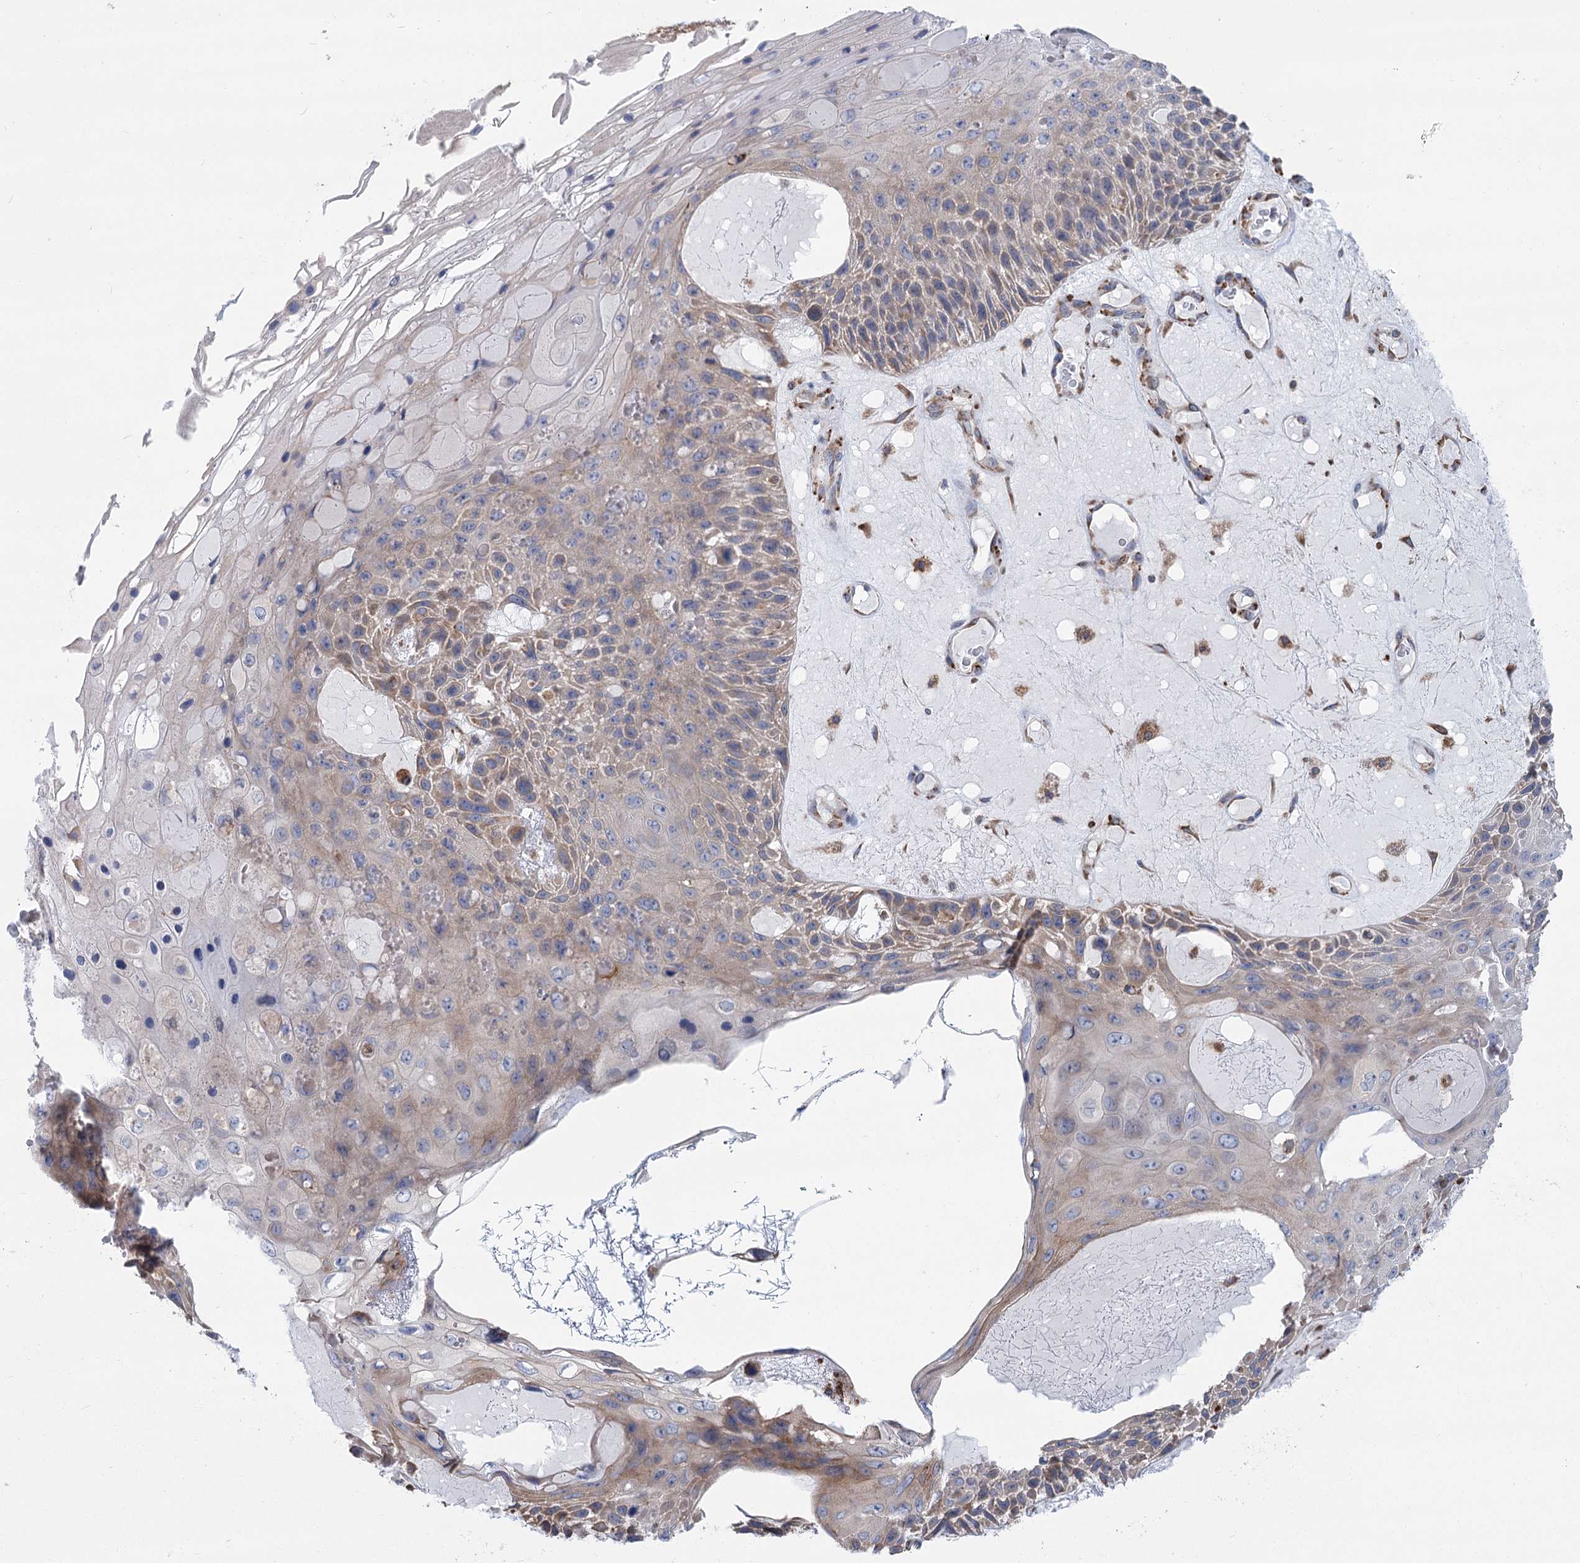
{"staining": {"intensity": "weak", "quantity": "25%-75%", "location": "cytoplasmic/membranous"}, "tissue": "skin cancer", "cell_type": "Tumor cells", "image_type": "cancer", "snomed": [{"axis": "morphology", "description": "Squamous cell carcinoma, NOS"}, {"axis": "topography", "description": "Skin"}], "caption": "Skin squamous cell carcinoma was stained to show a protein in brown. There is low levels of weak cytoplasmic/membranous expression in about 25%-75% of tumor cells. (DAB IHC, brown staining for protein, blue staining for nuclei).", "gene": "METTL24", "patient": {"sex": "female", "age": 88}}